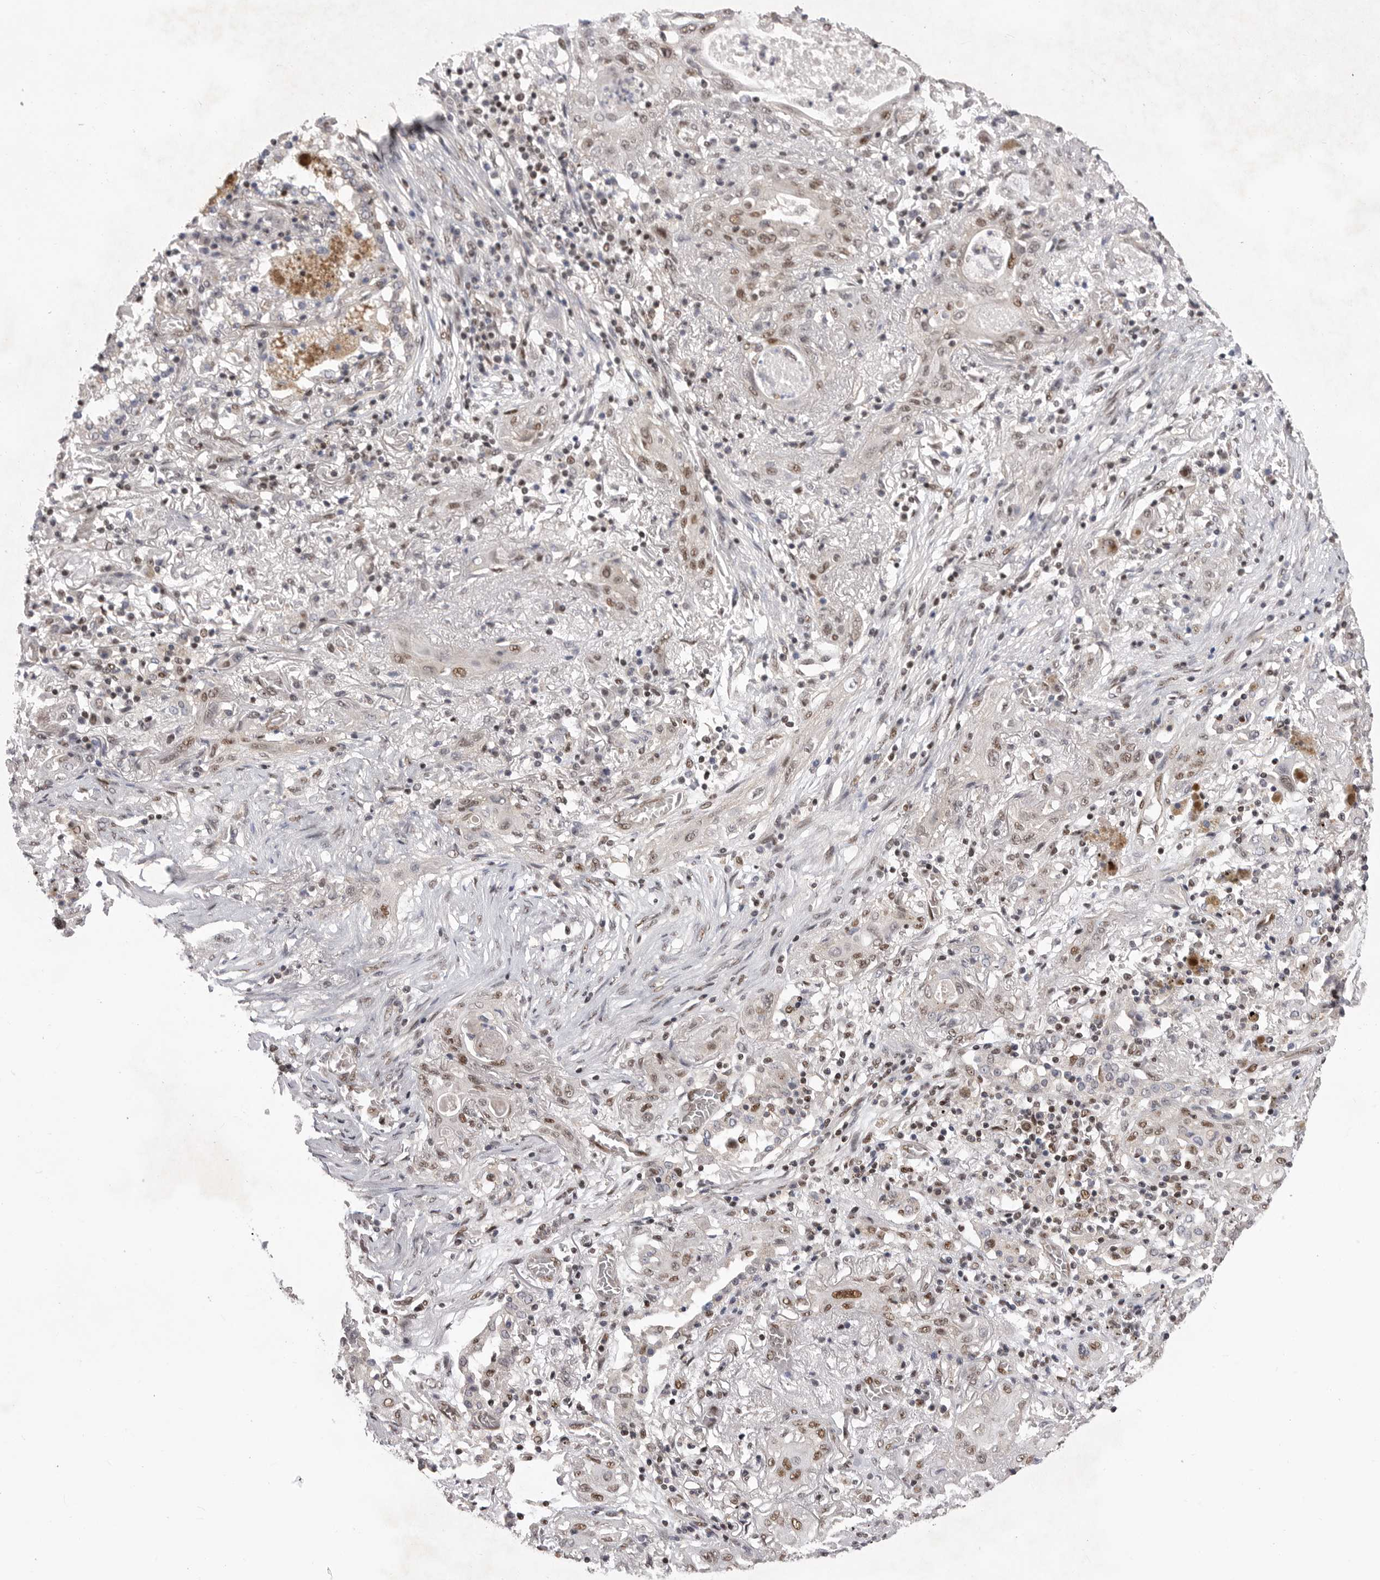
{"staining": {"intensity": "moderate", "quantity": ">75%", "location": "nuclear"}, "tissue": "lung cancer", "cell_type": "Tumor cells", "image_type": "cancer", "snomed": [{"axis": "morphology", "description": "Squamous cell carcinoma, NOS"}, {"axis": "topography", "description": "Lung"}], "caption": "Immunohistochemical staining of human lung cancer (squamous cell carcinoma) displays moderate nuclear protein staining in about >75% of tumor cells.", "gene": "PPP1R8", "patient": {"sex": "female", "age": 47}}